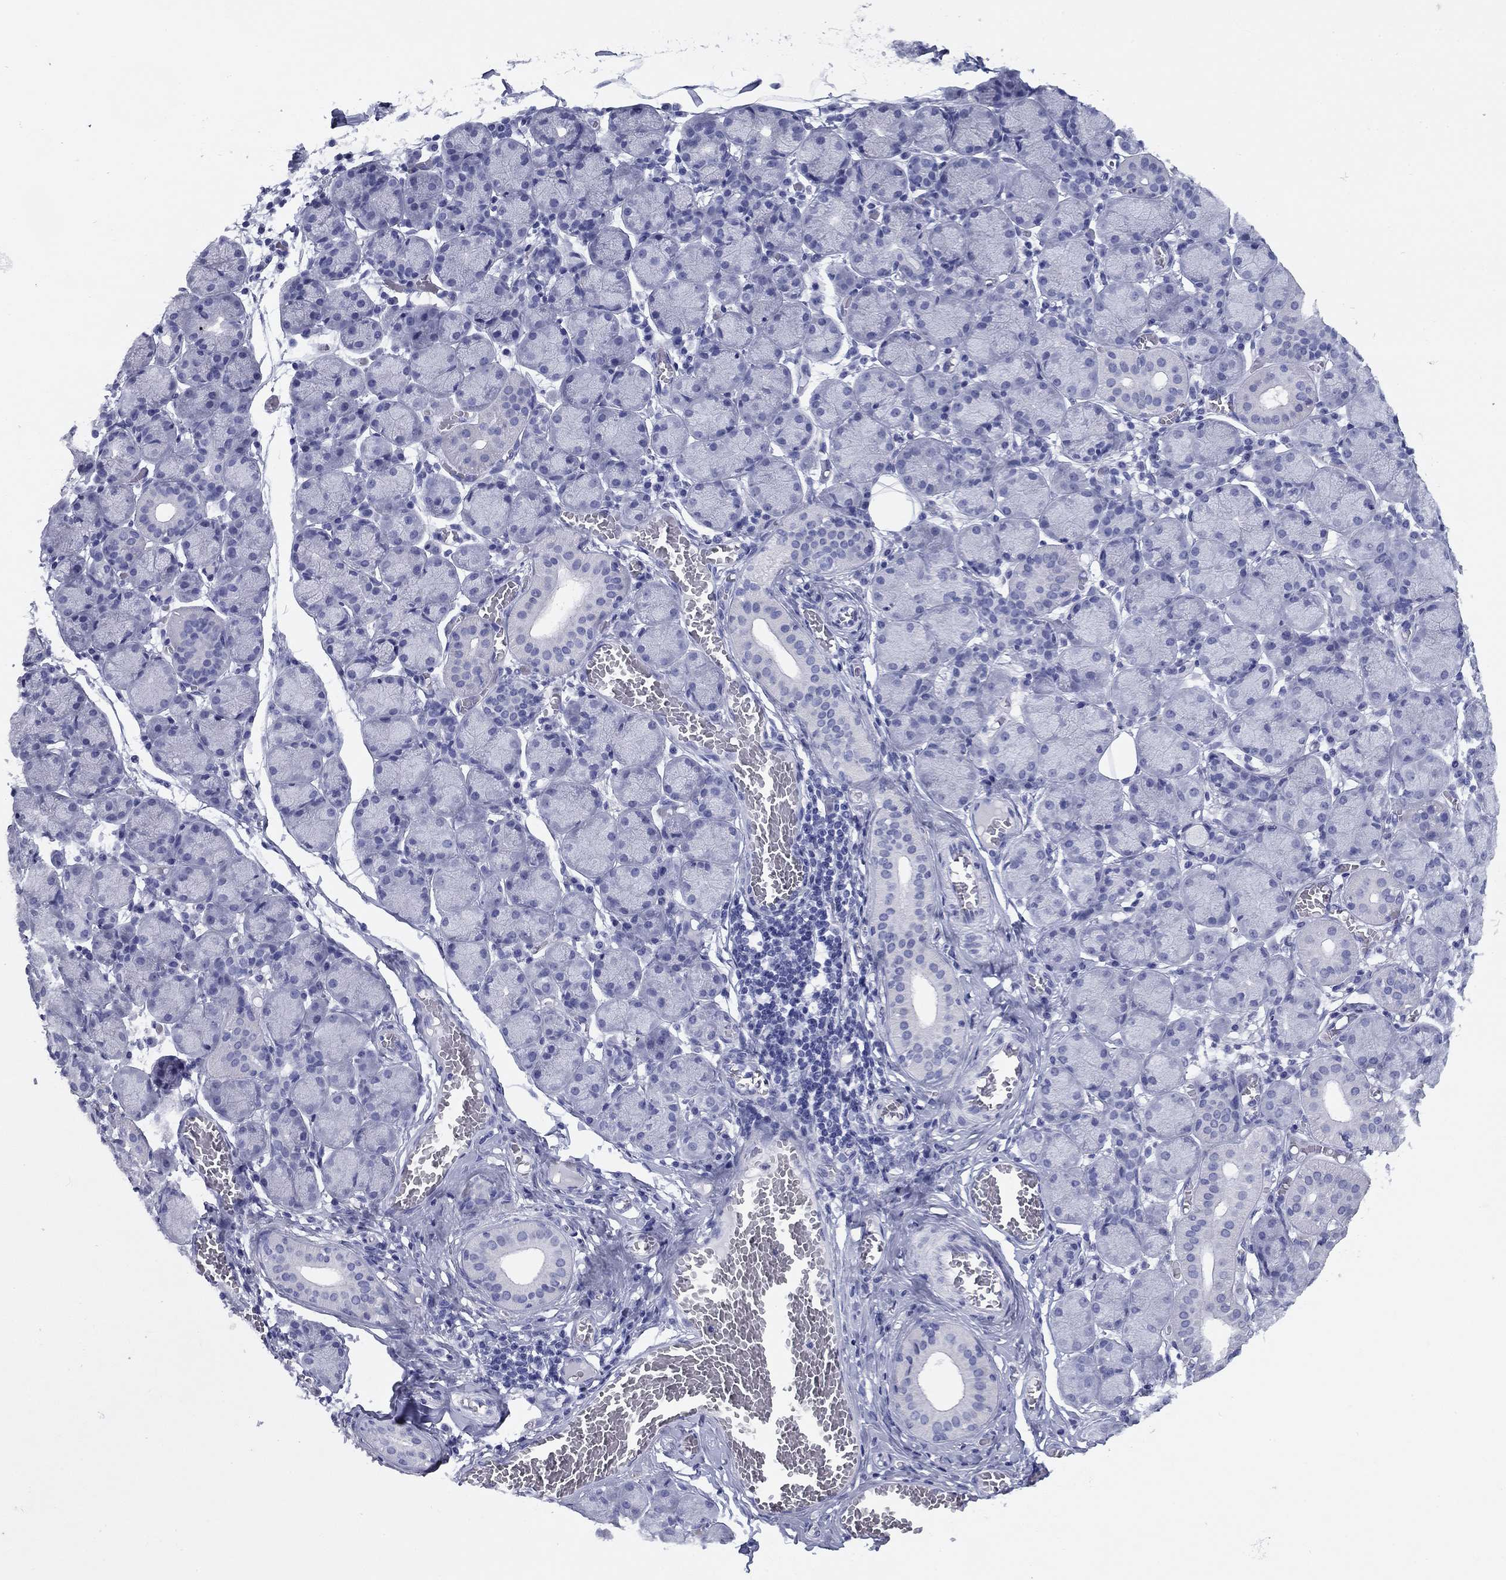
{"staining": {"intensity": "negative", "quantity": "none", "location": "none"}, "tissue": "salivary gland", "cell_type": "Glandular cells", "image_type": "normal", "snomed": [{"axis": "morphology", "description": "Normal tissue, NOS"}, {"axis": "topography", "description": "Salivary gland"}], "caption": "An image of human salivary gland is negative for staining in glandular cells.", "gene": "NPPA", "patient": {"sex": "female", "age": 24}}